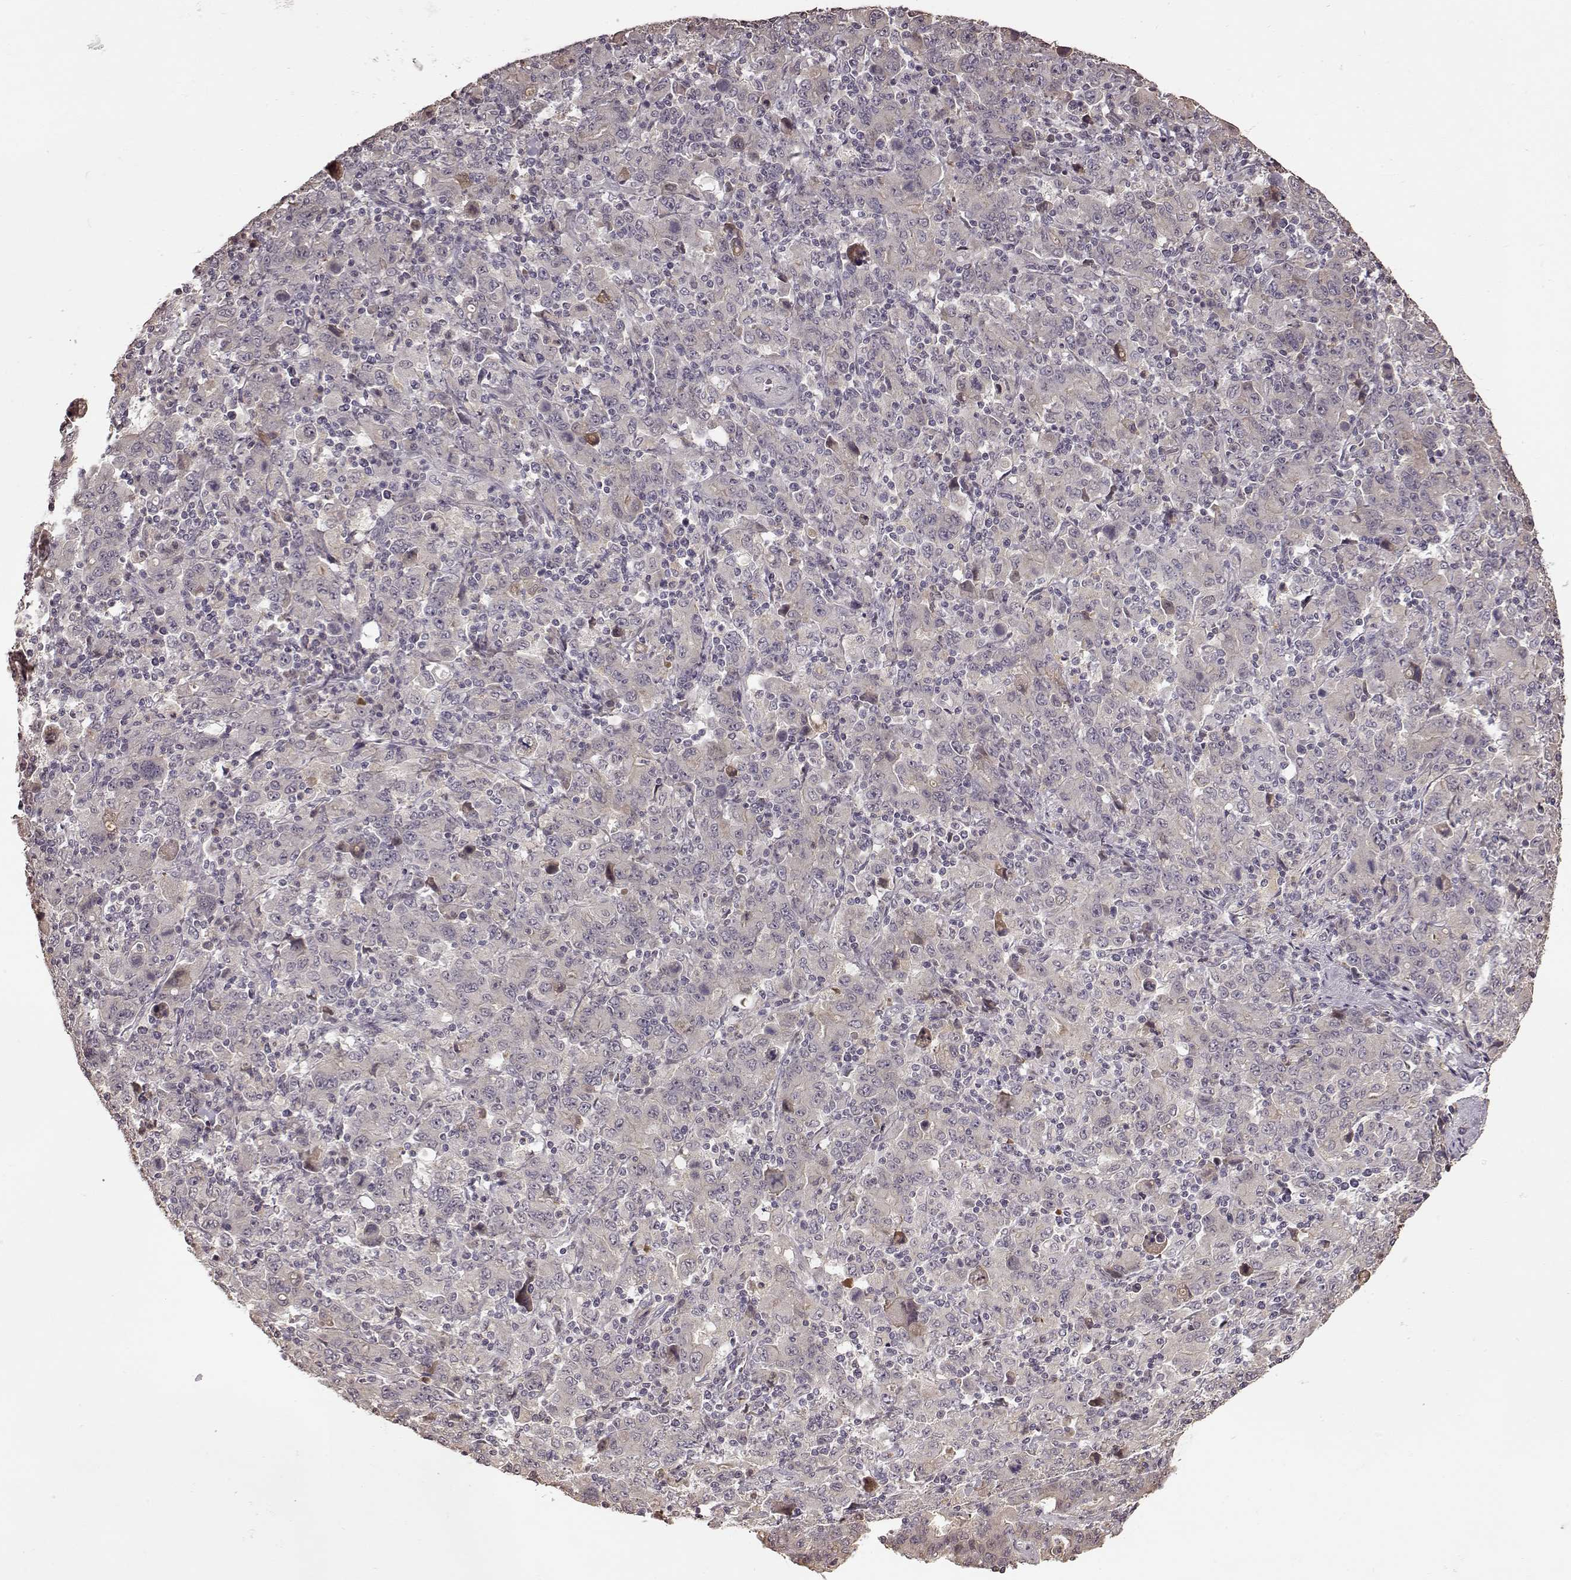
{"staining": {"intensity": "negative", "quantity": "none", "location": "none"}, "tissue": "stomach cancer", "cell_type": "Tumor cells", "image_type": "cancer", "snomed": [{"axis": "morphology", "description": "Adenocarcinoma, NOS"}, {"axis": "topography", "description": "Stomach, upper"}], "caption": "An immunohistochemistry (IHC) micrograph of adenocarcinoma (stomach) is shown. There is no staining in tumor cells of adenocarcinoma (stomach).", "gene": "CRB1", "patient": {"sex": "male", "age": 69}}